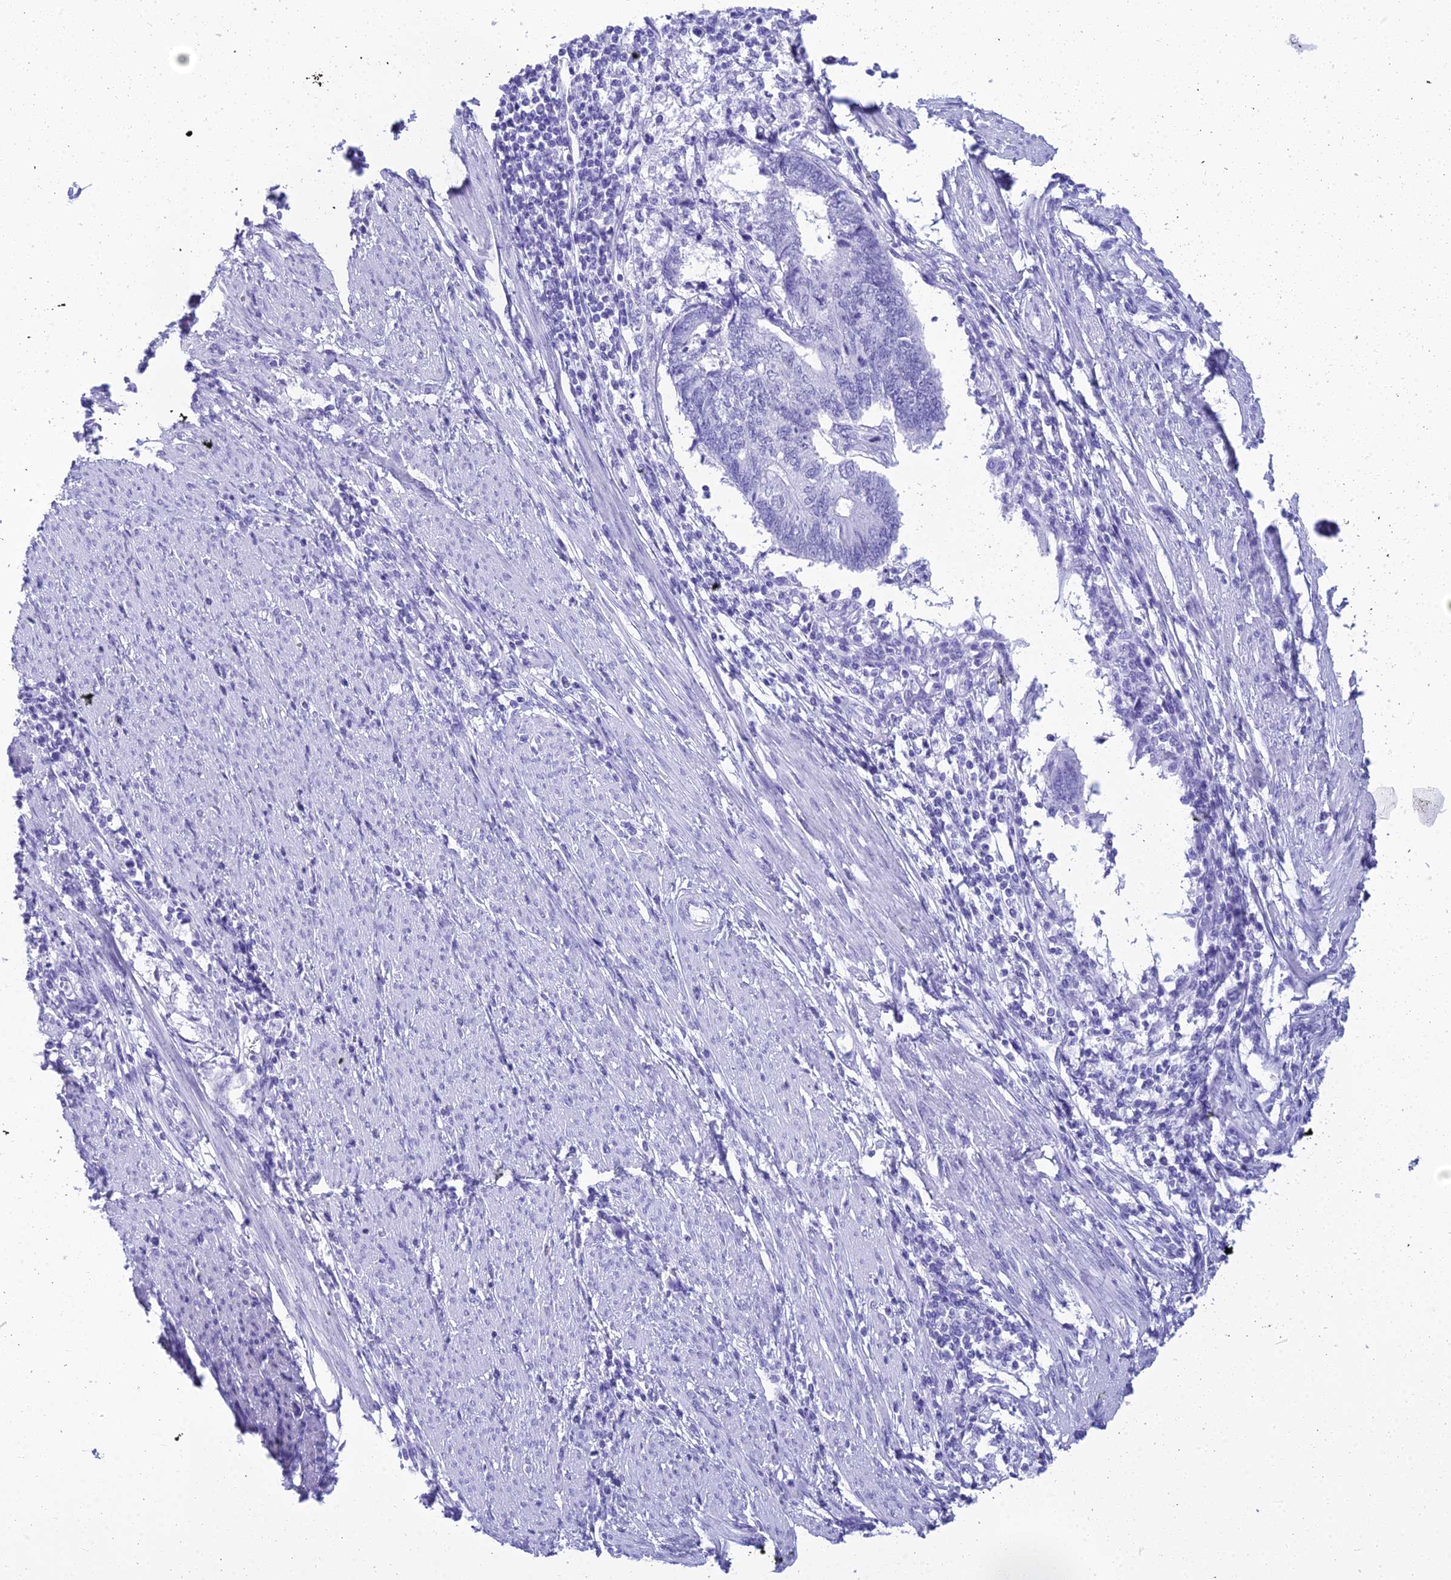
{"staining": {"intensity": "negative", "quantity": "none", "location": "none"}, "tissue": "endometrial cancer", "cell_type": "Tumor cells", "image_type": "cancer", "snomed": [{"axis": "morphology", "description": "Adenocarcinoma, NOS"}, {"axis": "topography", "description": "Uterus"}, {"axis": "topography", "description": "Endometrium"}], "caption": "Immunohistochemical staining of human adenocarcinoma (endometrial) exhibits no significant staining in tumor cells.", "gene": "ZNF442", "patient": {"sex": "female", "age": 70}}